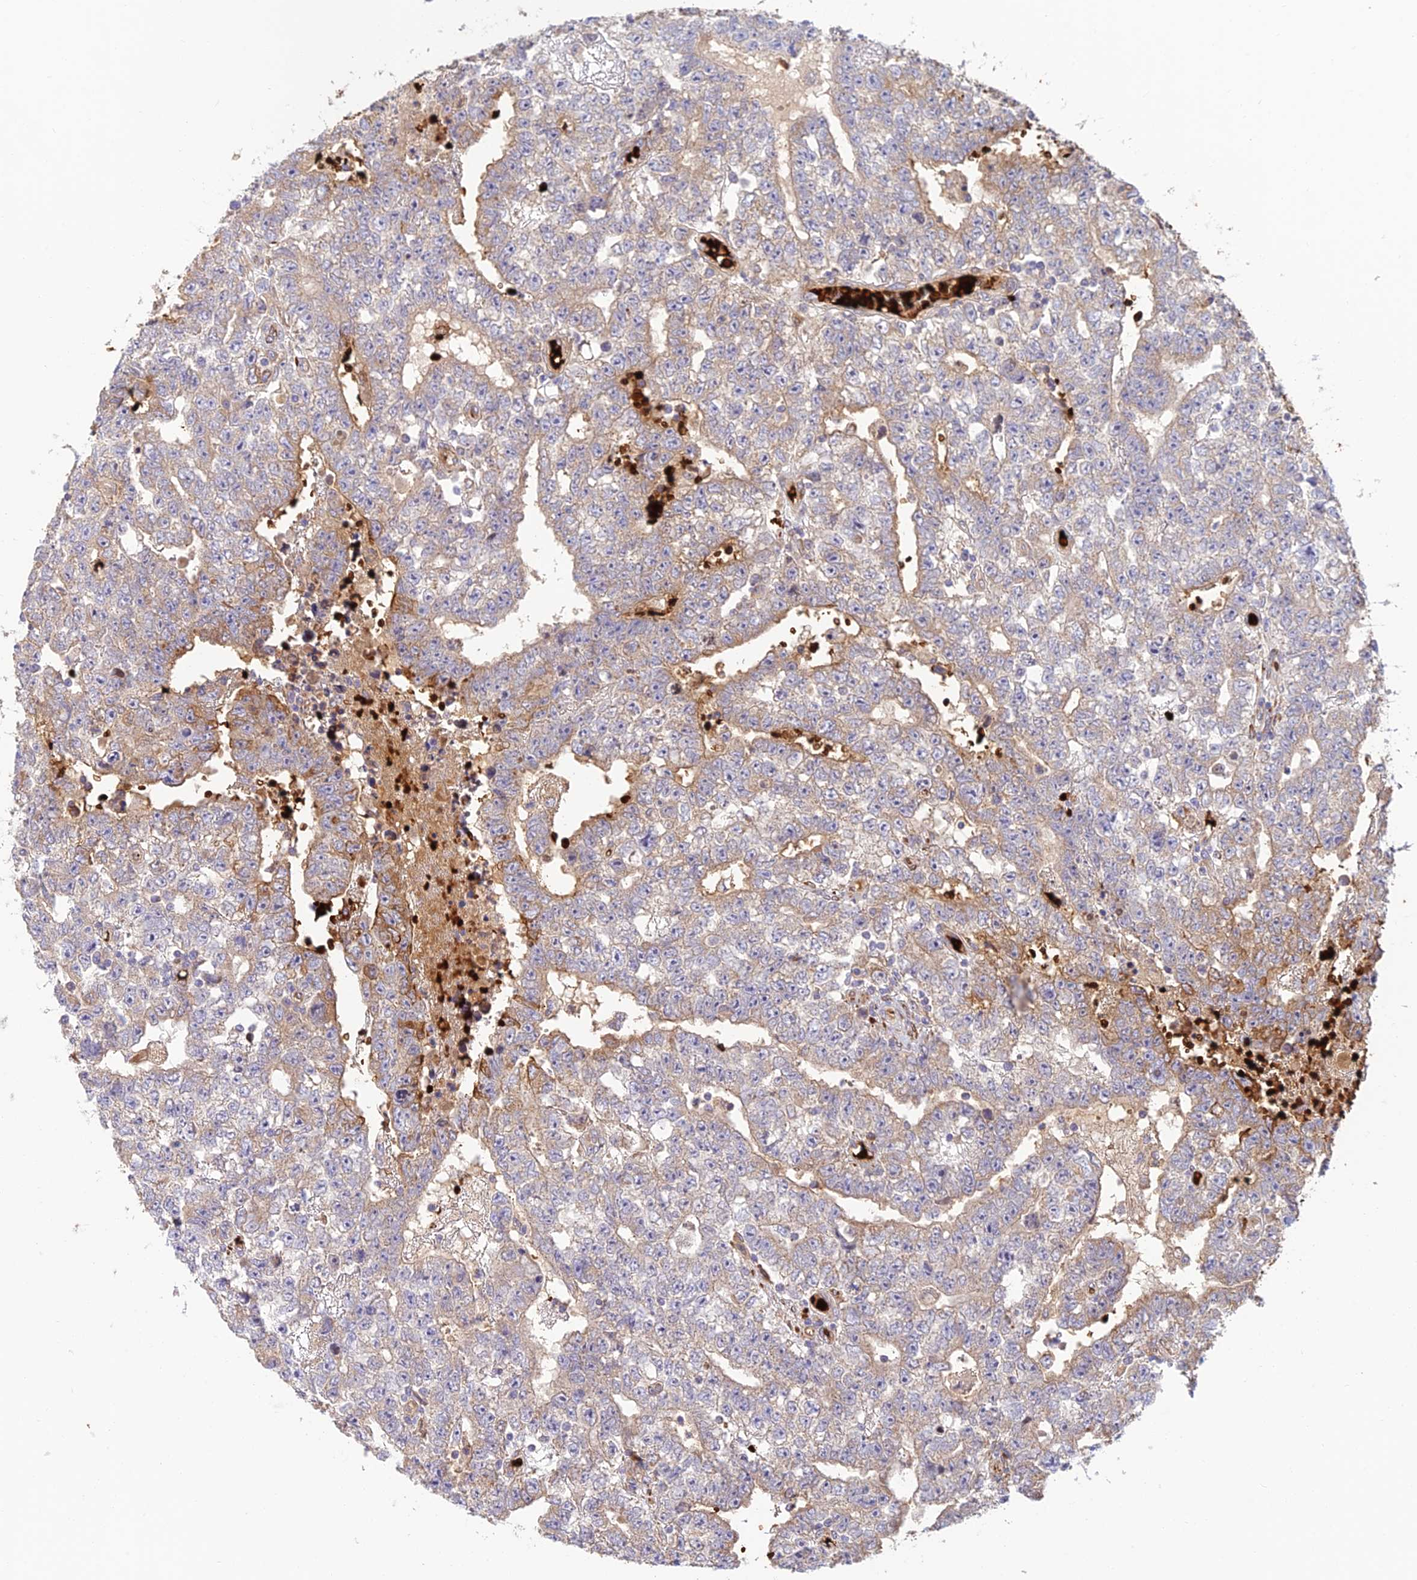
{"staining": {"intensity": "moderate", "quantity": "<25%", "location": "cytoplasmic/membranous"}, "tissue": "testis cancer", "cell_type": "Tumor cells", "image_type": "cancer", "snomed": [{"axis": "morphology", "description": "Carcinoma, Embryonal, NOS"}, {"axis": "topography", "description": "Testis"}], "caption": "Tumor cells show low levels of moderate cytoplasmic/membranous positivity in about <25% of cells in testis cancer.", "gene": "UFSP2", "patient": {"sex": "male", "age": 25}}